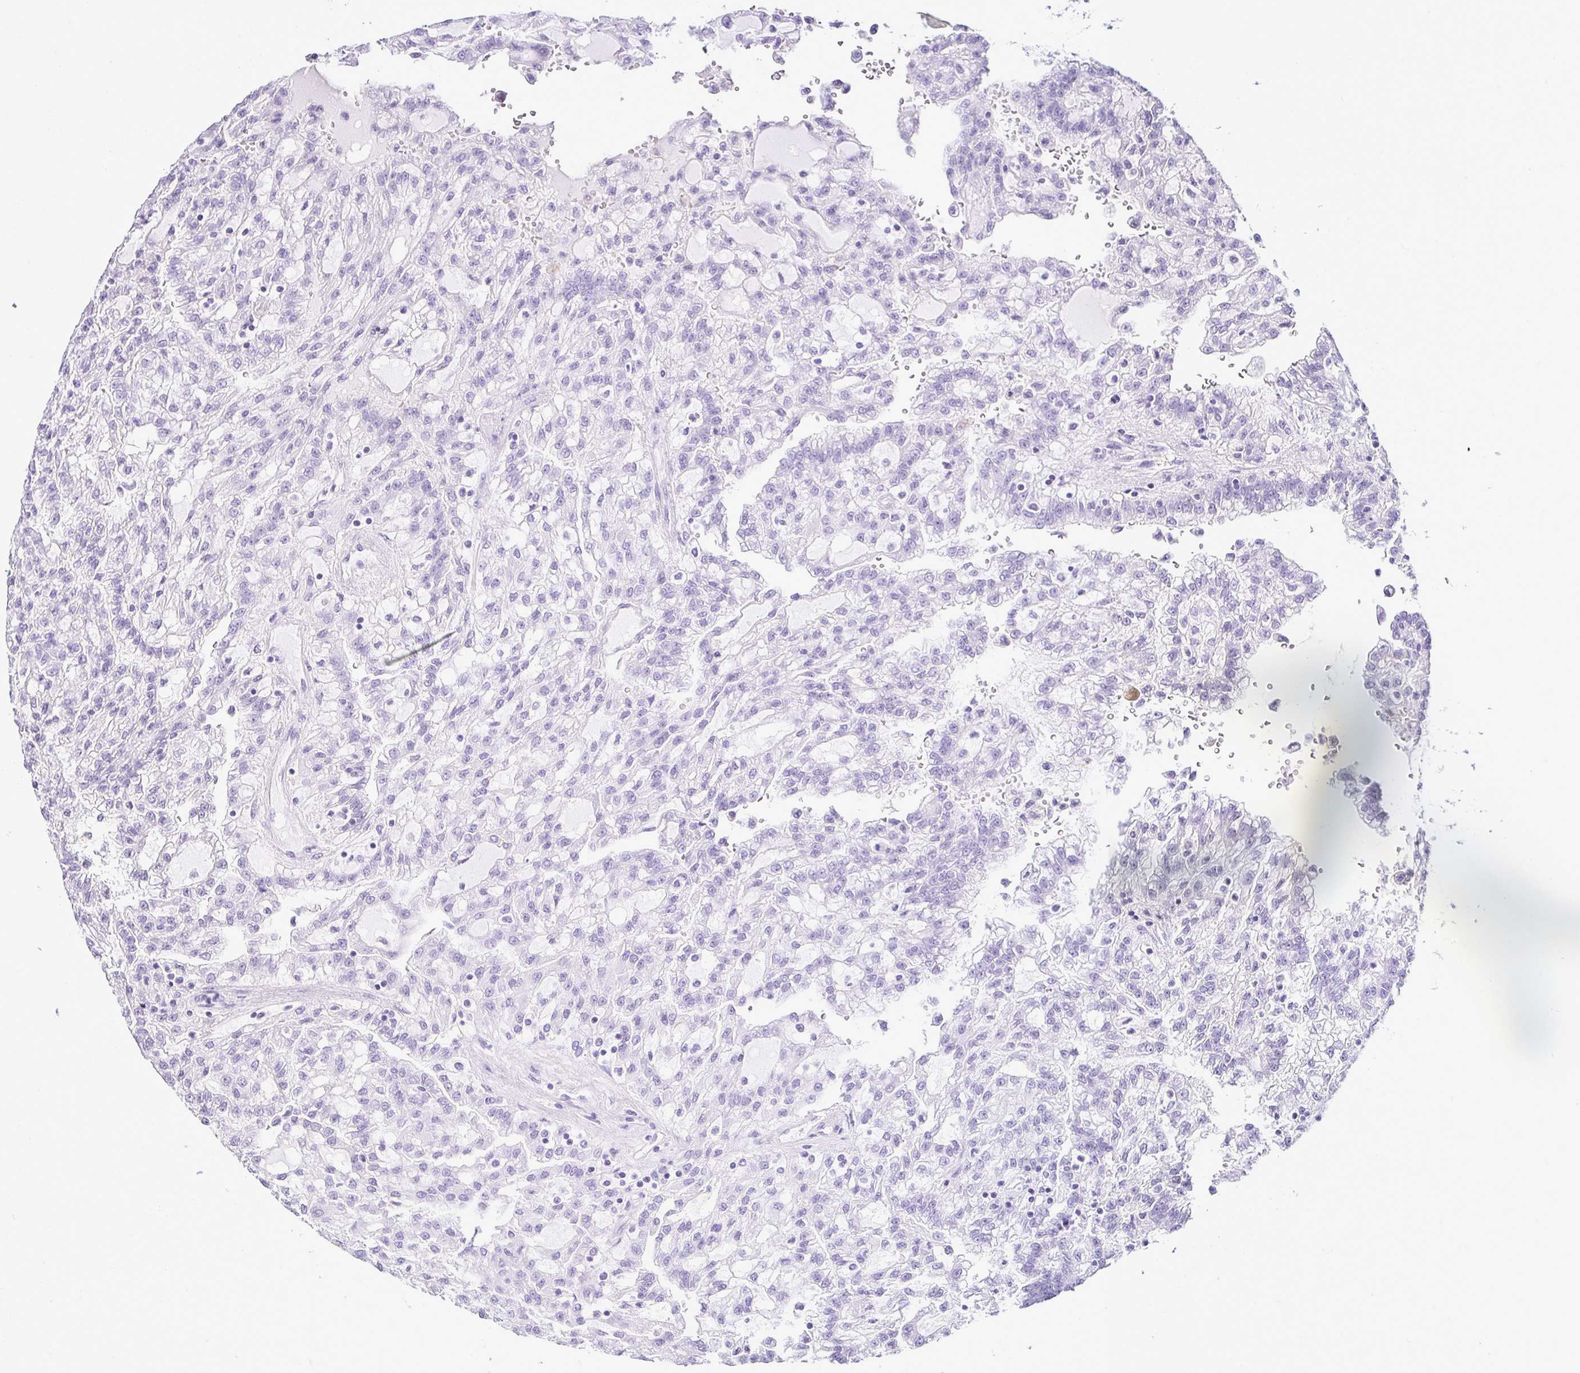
{"staining": {"intensity": "negative", "quantity": "none", "location": "none"}, "tissue": "renal cancer", "cell_type": "Tumor cells", "image_type": "cancer", "snomed": [{"axis": "morphology", "description": "Adenocarcinoma, NOS"}, {"axis": "topography", "description": "Kidney"}], "caption": "The immunohistochemistry (IHC) micrograph has no significant positivity in tumor cells of renal cancer (adenocarcinoma) tissue.", "gene": "SERPINB3", "patient": {"sex": "male", "age": 63}}